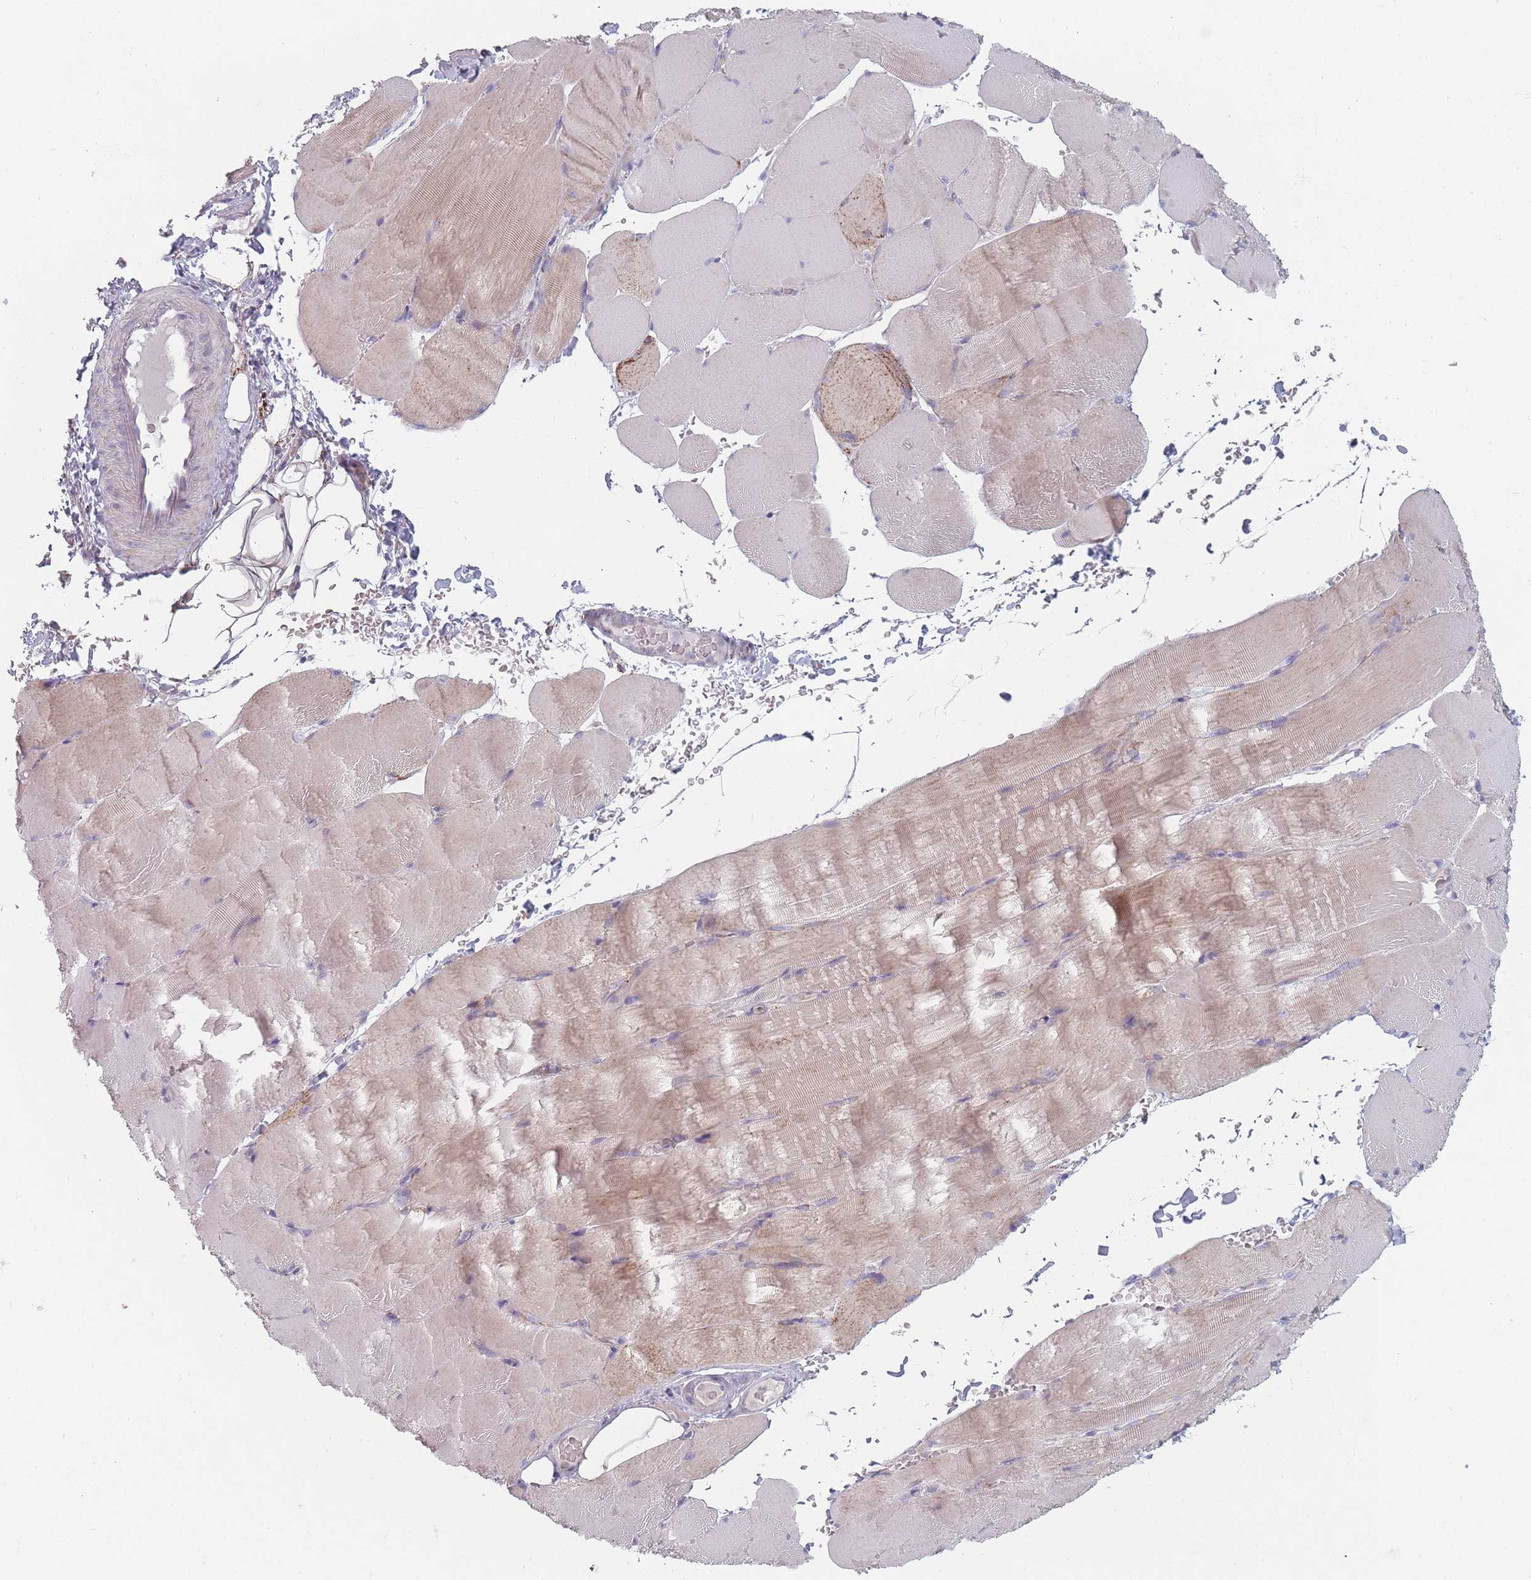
{"staining": {"intensity": "weak", "quantity": "25%-75%", "location": "cytoplasmic/membranous"}, "tissue": "skeletal muscle", "cell_type": "Myocytes", "image_type": "normal", "snomed": [{"axis": "morphology", "description": "Normal tissue, NOS"}, {"axis": "topography", "description": "Skeletal muscle"}, {"axis": "topography", "description": "Parathyroid gland"}], "caption": "Skeletal muscle stained with DAB immunohistochemistry (IHC) exhibits low levels of weak cytoplasmic/membranous staining in about 25%-75% of myocytes.", "gene": "PEX11B", "patient": {"sex": "female", "age": 37}}